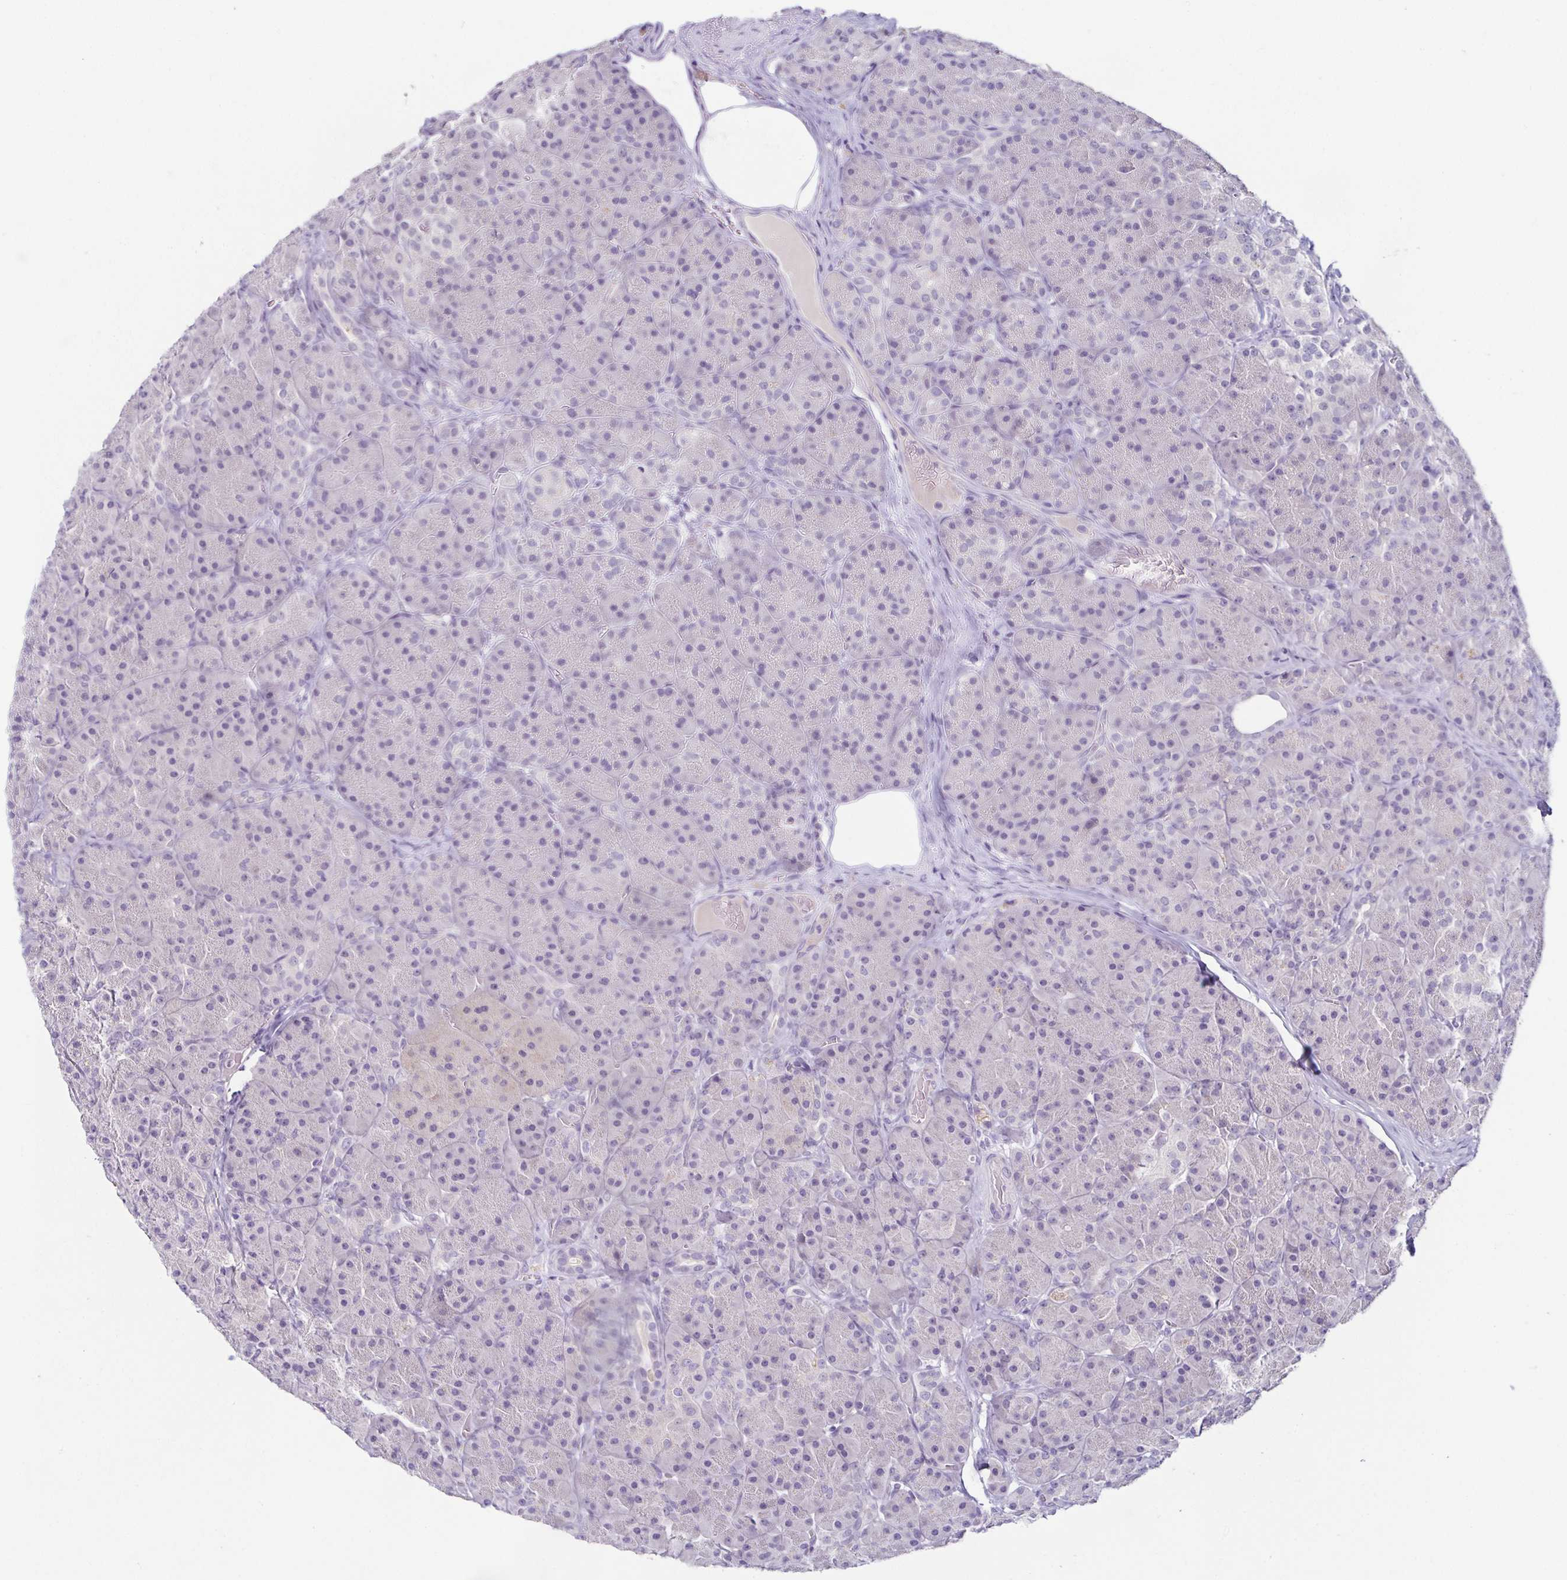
{"staining": {"intensity": "negative", "quantity": "none", "location": "none"}, "tissue": "pancreas", "cell_type": "Exocrine glandular cells", "image_type": "normal", "snomed": [{"axis": "morphology", "description": "Normal tissue, NOS"}, {"axis": "topography", "description": "Pancreas"}], "caption": "A high-resolution micrograph shows immunohistochemistry staining of benign pancreas, which displays no significant positivity in exocrine glandular cells.", "gene": "TP73", "patient": {"sex": "male", "age": 57}}